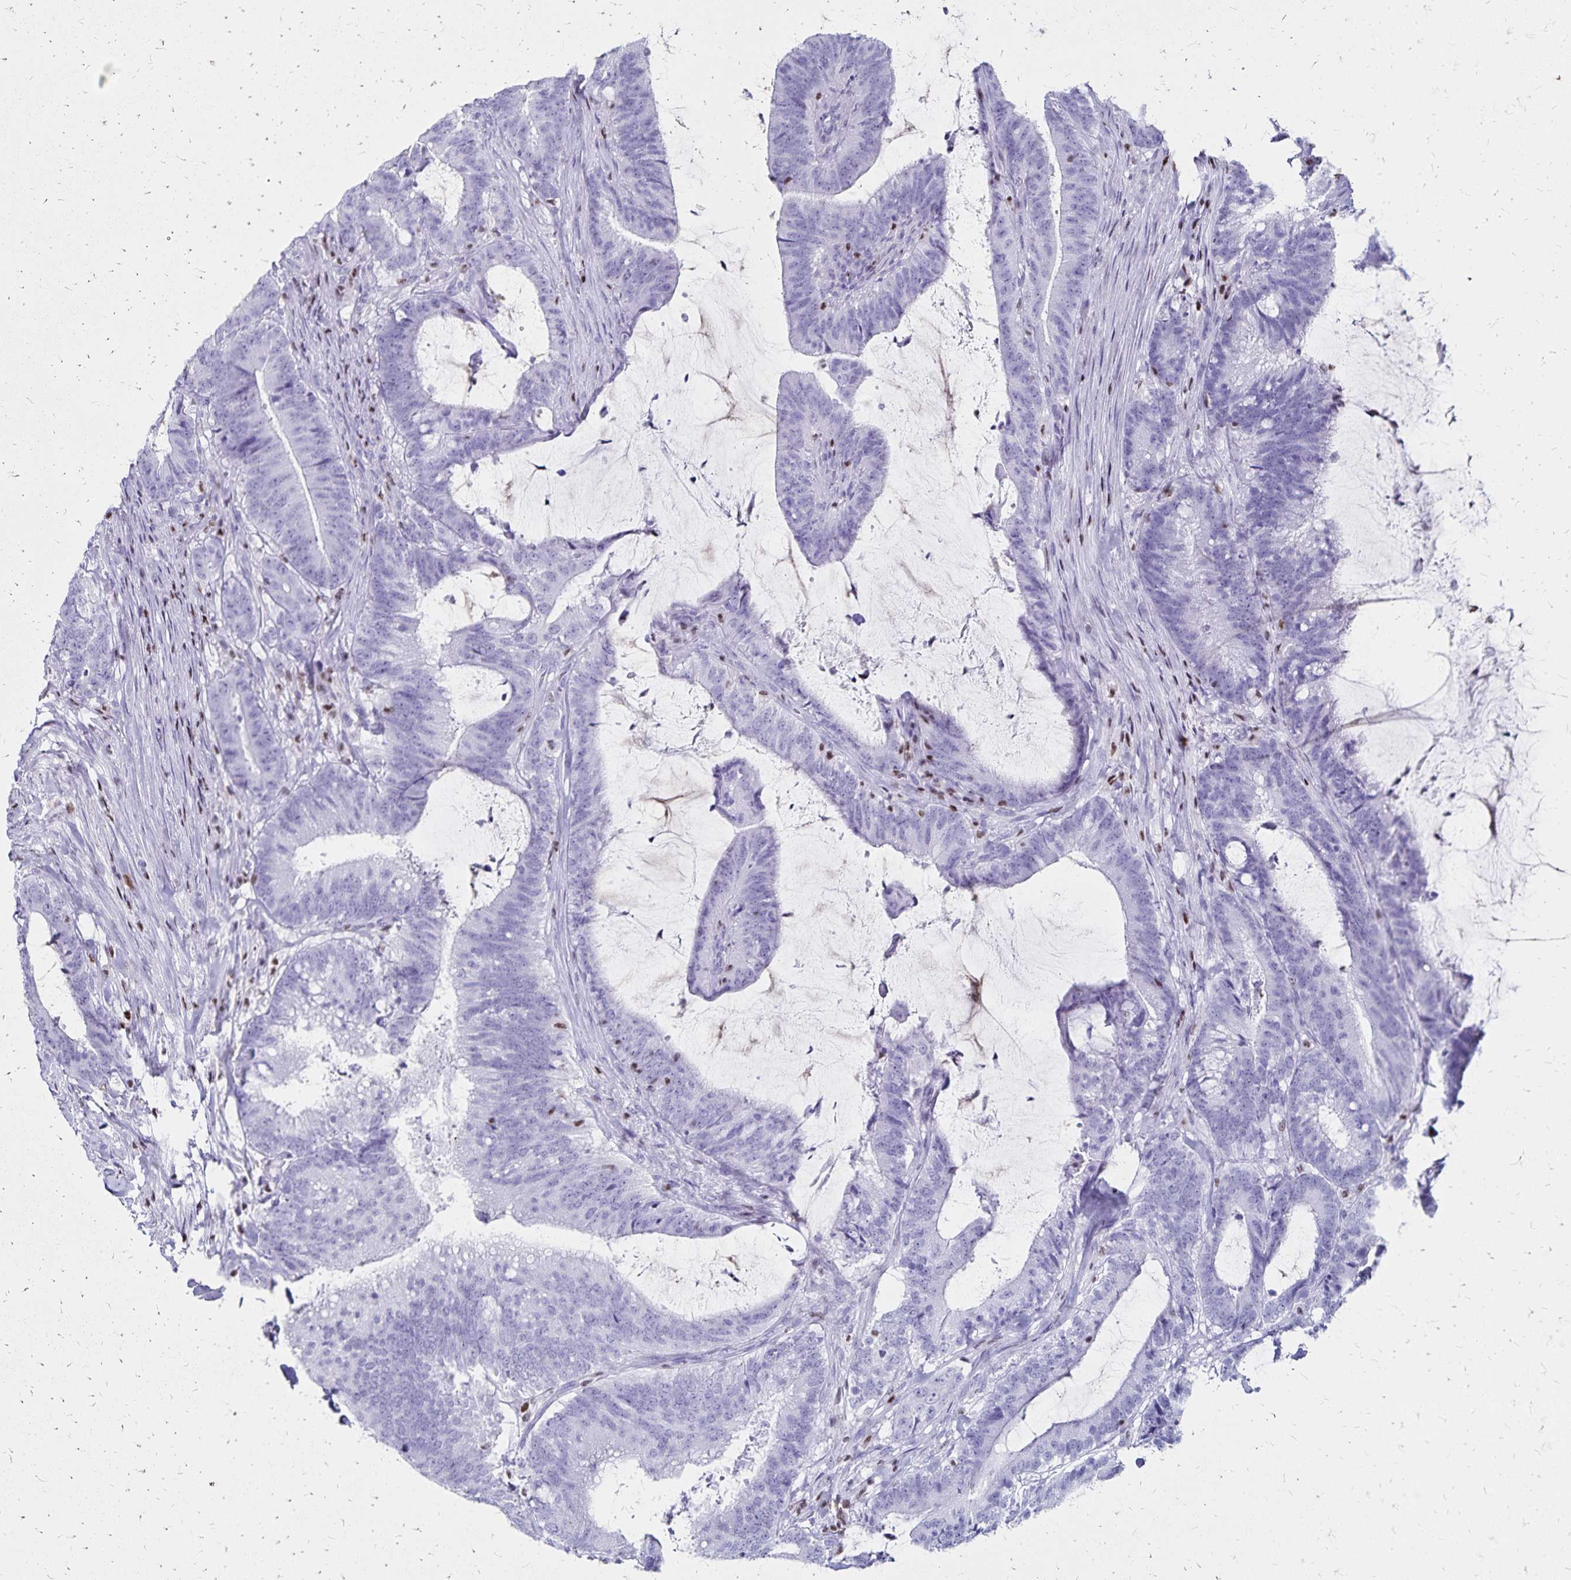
{"staining": {"intensity": "negative", "quantity": "none", "location": "none"}, "tissue": "colorectal cancer", "cell_type": "Tumor cells", "image_type": "cancer", "snomed": [{"axis": "morphology", "description": "Adenocarcinoma, NOS"}, {"axis": "topography", "description": "Colon"}], "caption": "Colorectal cancer (adenocarcinoma) stained for a protein using IHC shows no expression tumor cells.", "gene": "IKZF1", "patient": {"sex": "female", "age": 43}}